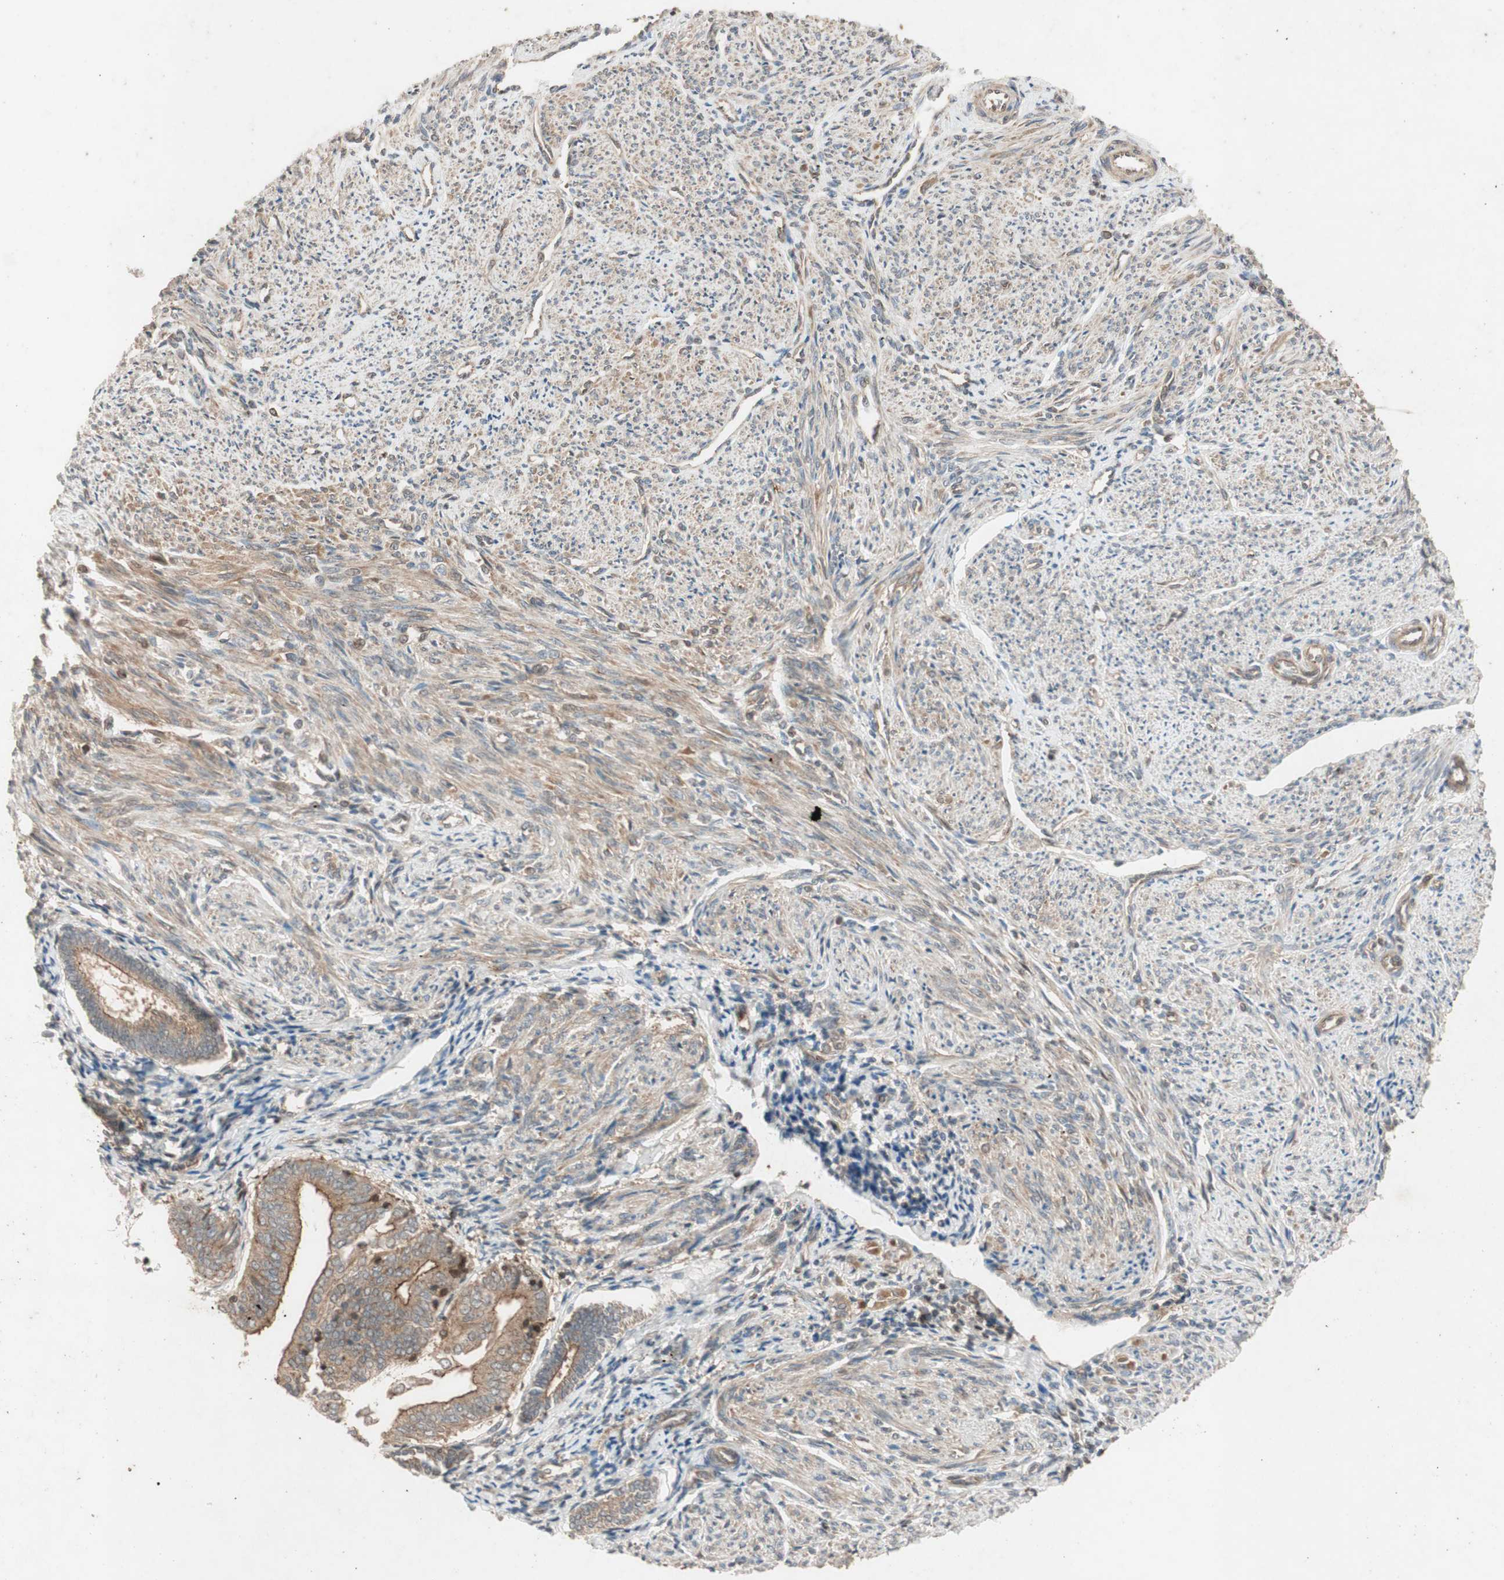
{"staining": {"intensity": "moderate", "quantity": ">75%", "location": "cytoplasmic/membranous"}, "tissue": "smooth muscle", "cell_type": "Smooth muscle cells", "image_type": "normal", "snomed": [{"axis": "morphology", "description": "Normal tissue, NOS"}, {"axis": "topography", "description": "Smooth muscle"}], "caption": "Smooth muscle cells exhibit medium levels of moderate cytoplasmic/membranous positivity in about >75% of cells in unremarkable human smooth muscle.", "gene": "EPHA8", "patient": {"sex": "female", "age": 65}}